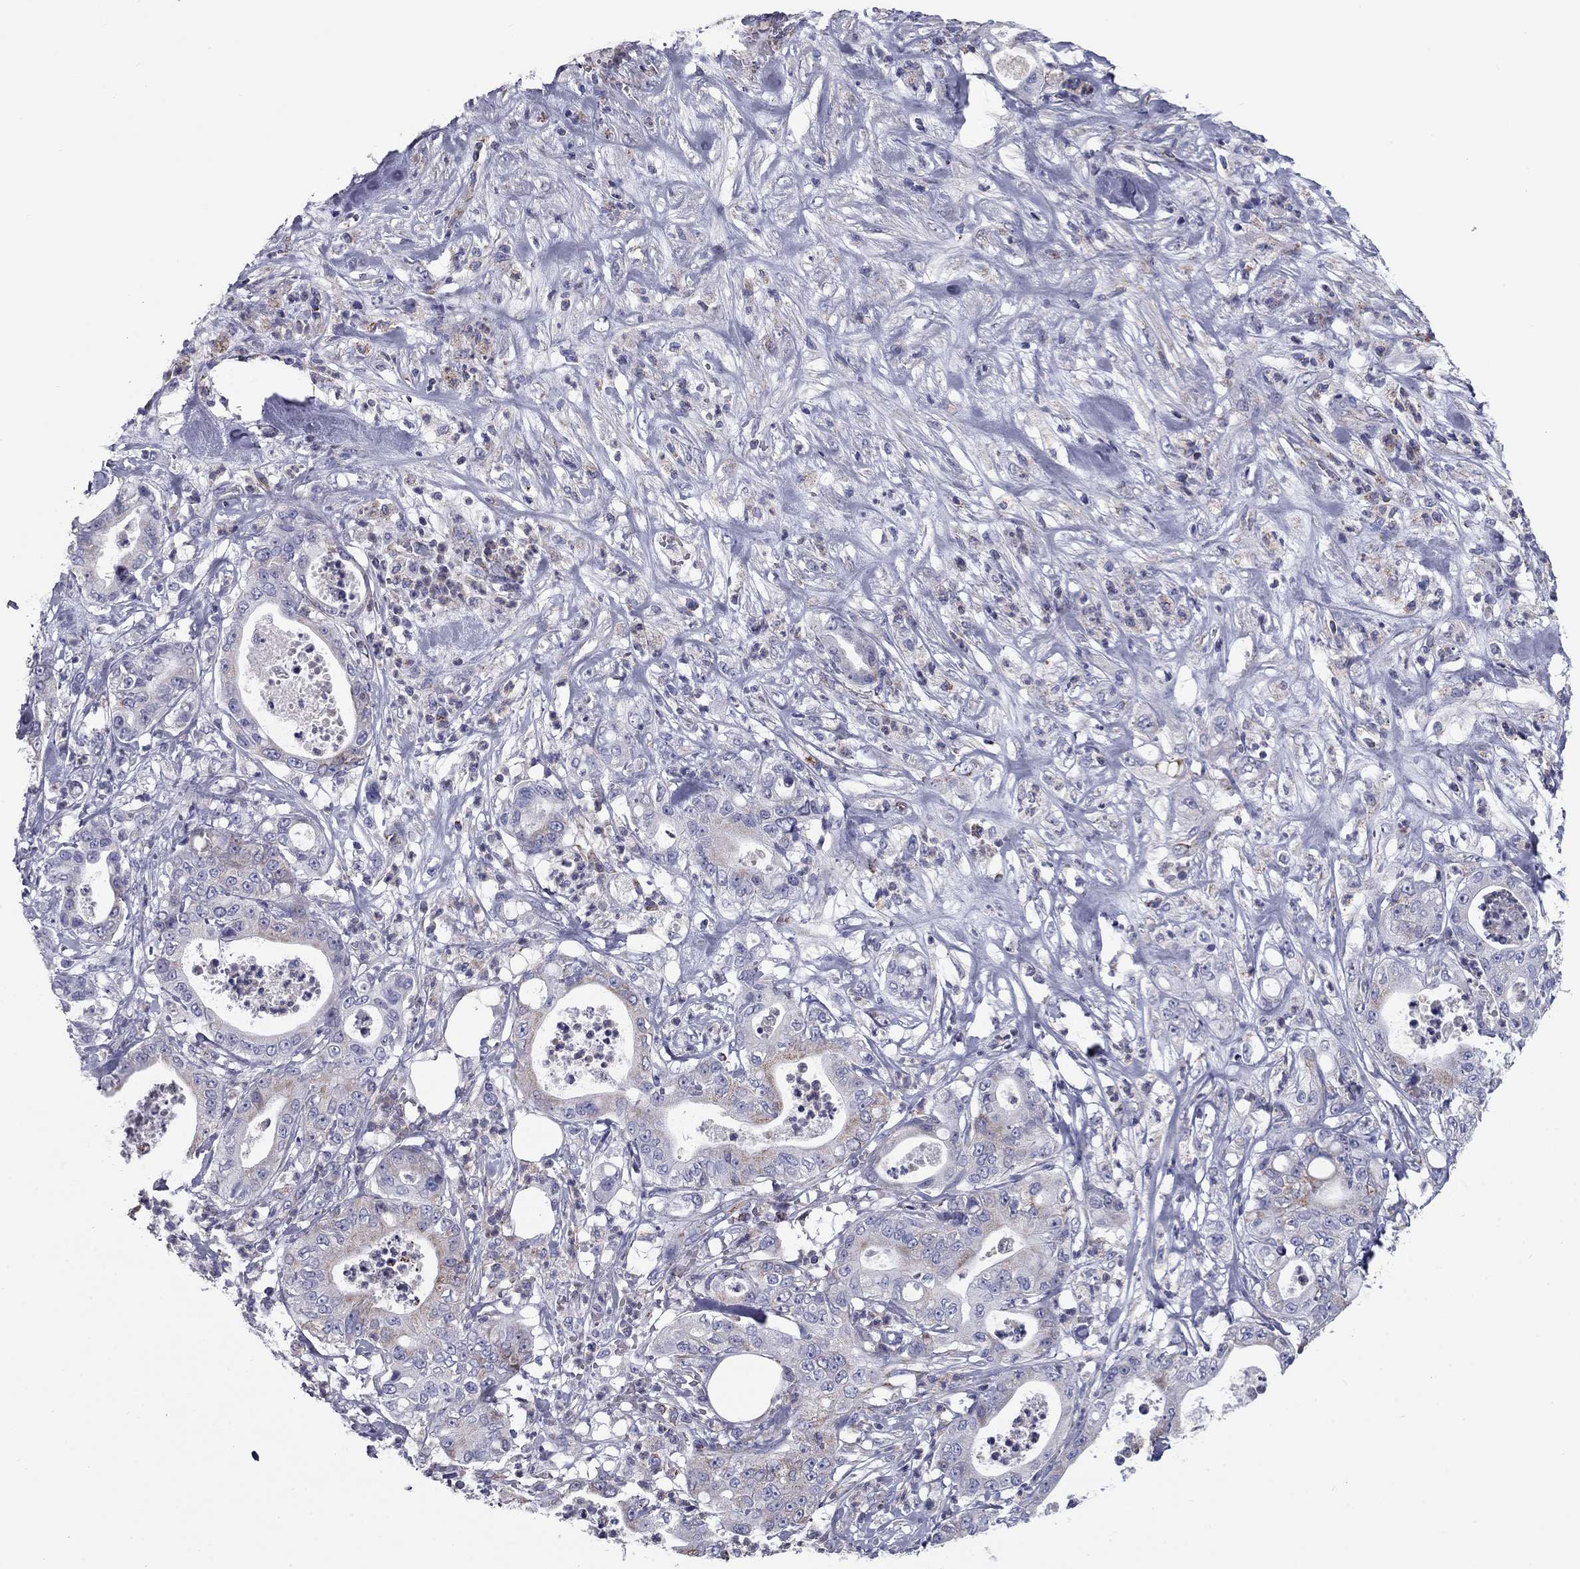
{"staining": {"intensity": "weak", "quantity": "<25%", "location": "cytoplasmic/membranous"}, "tissue": "pancreatic cancer", "cell_type": "Tumor cells", "image_type": "cancer", "snomed": [{"axis": "morphology", "description": "Adenocarcinoma, NOS"}, {"axis": "topography", "description": "Pancreas"}], "caption": "DAB (3,3'-diaminobenzidine) immunohistochemical staining of pancreatic cancer demonstrates no significant staining in tumor cells.", "gene": "NDUFA4L2", "patient": {"sex": "male", "age": 71}}